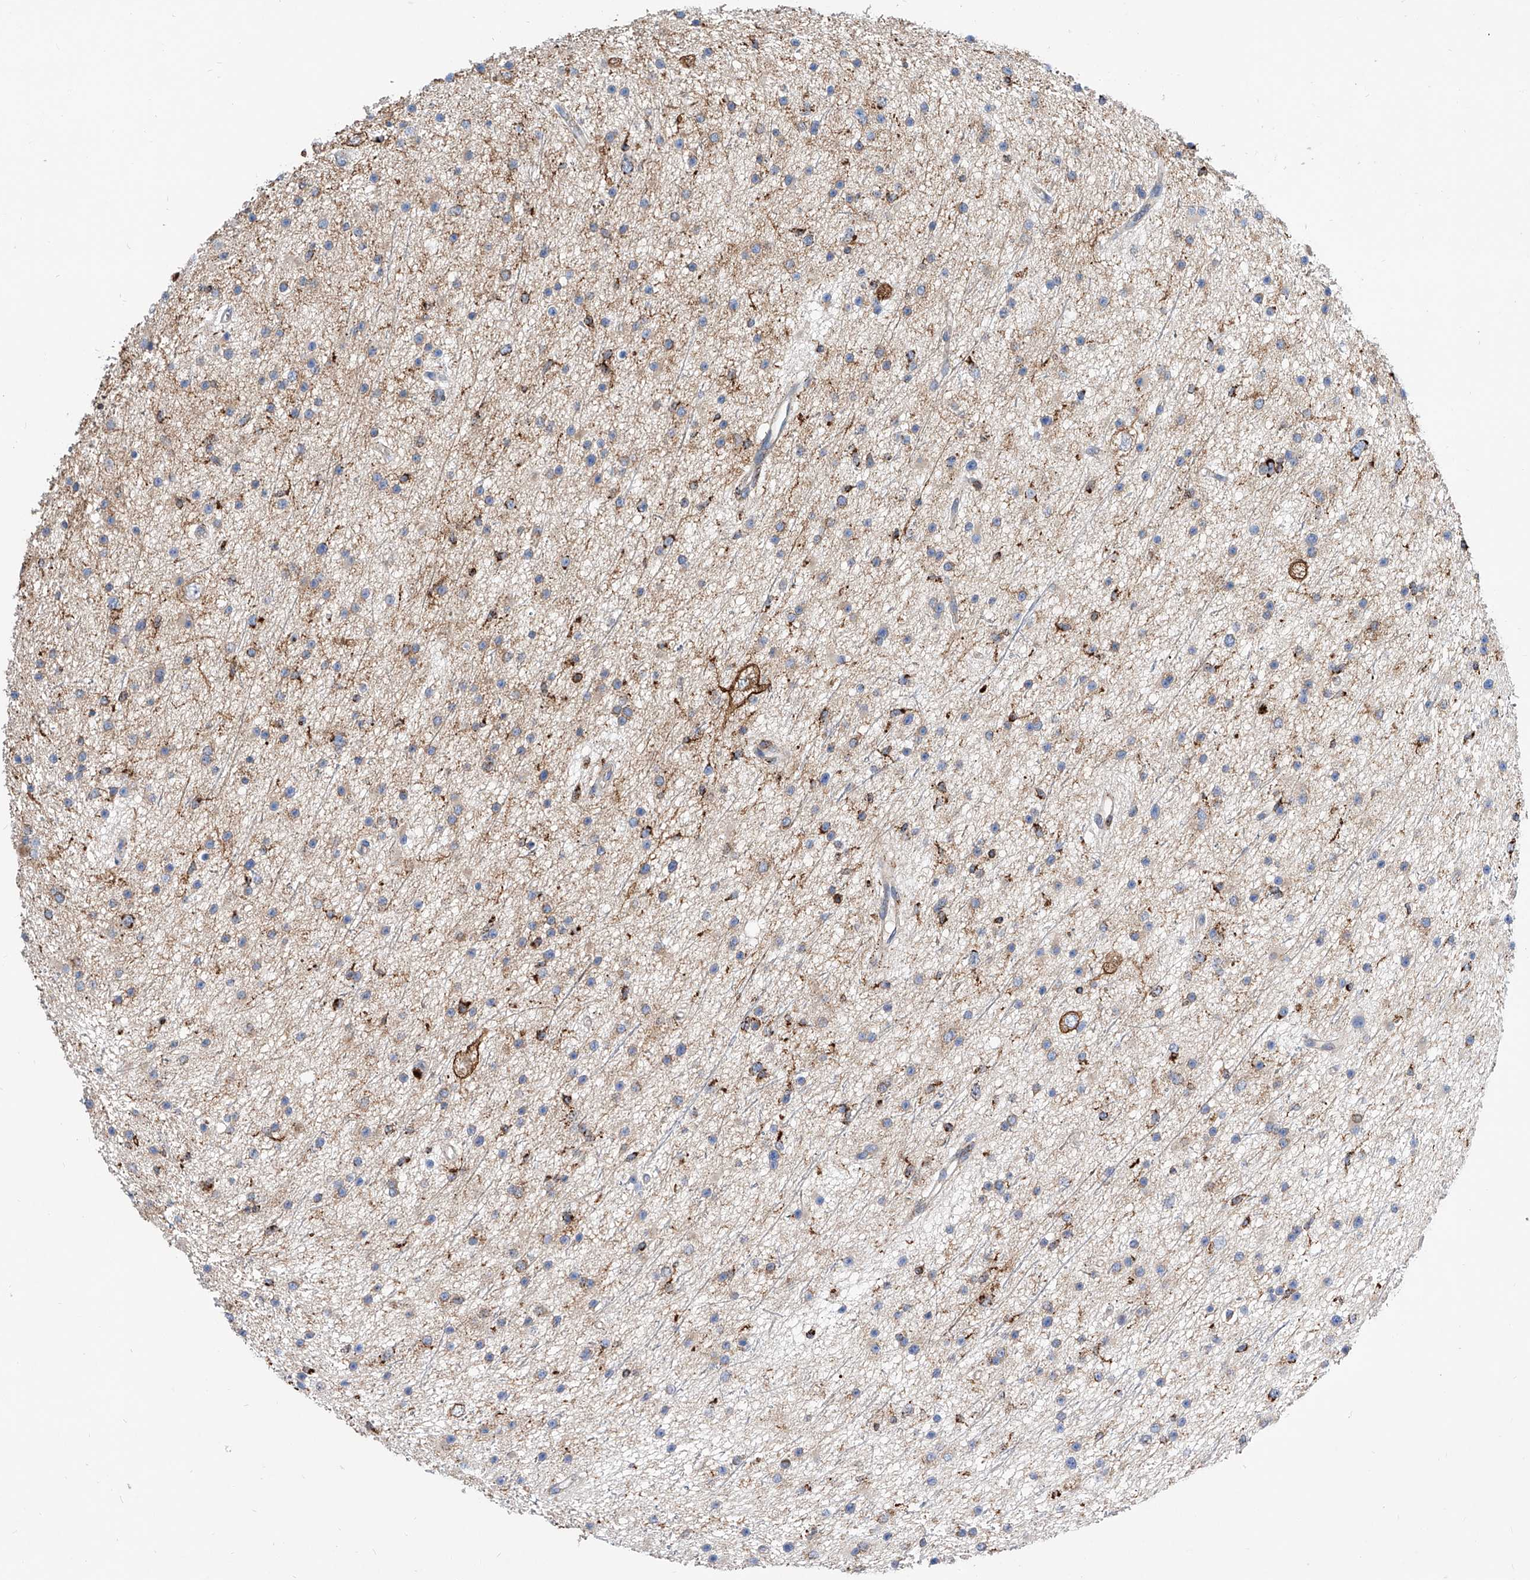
{"staining": {"intensity": "weak", "quantity": ">75%", "location": "cytoplasmic/membranous"}, "tissue": "glioma", "cell_type": "Tumor cells", "image_type": "cancer", "snomed": [{"axis": "morphology", "description": "Glioma, malignant, Low grade"}, {"axis": "topography", "description": "Cerebral cortex"}], "caption": "Weak cytoplasmic/membranous protein staining is identified in about >75% of tumor cells in malignant glioma (low-grade). Nuclei are stained in blue.", "gene": "CPNE5", "patient": {"sex": "female", "age": 39}}